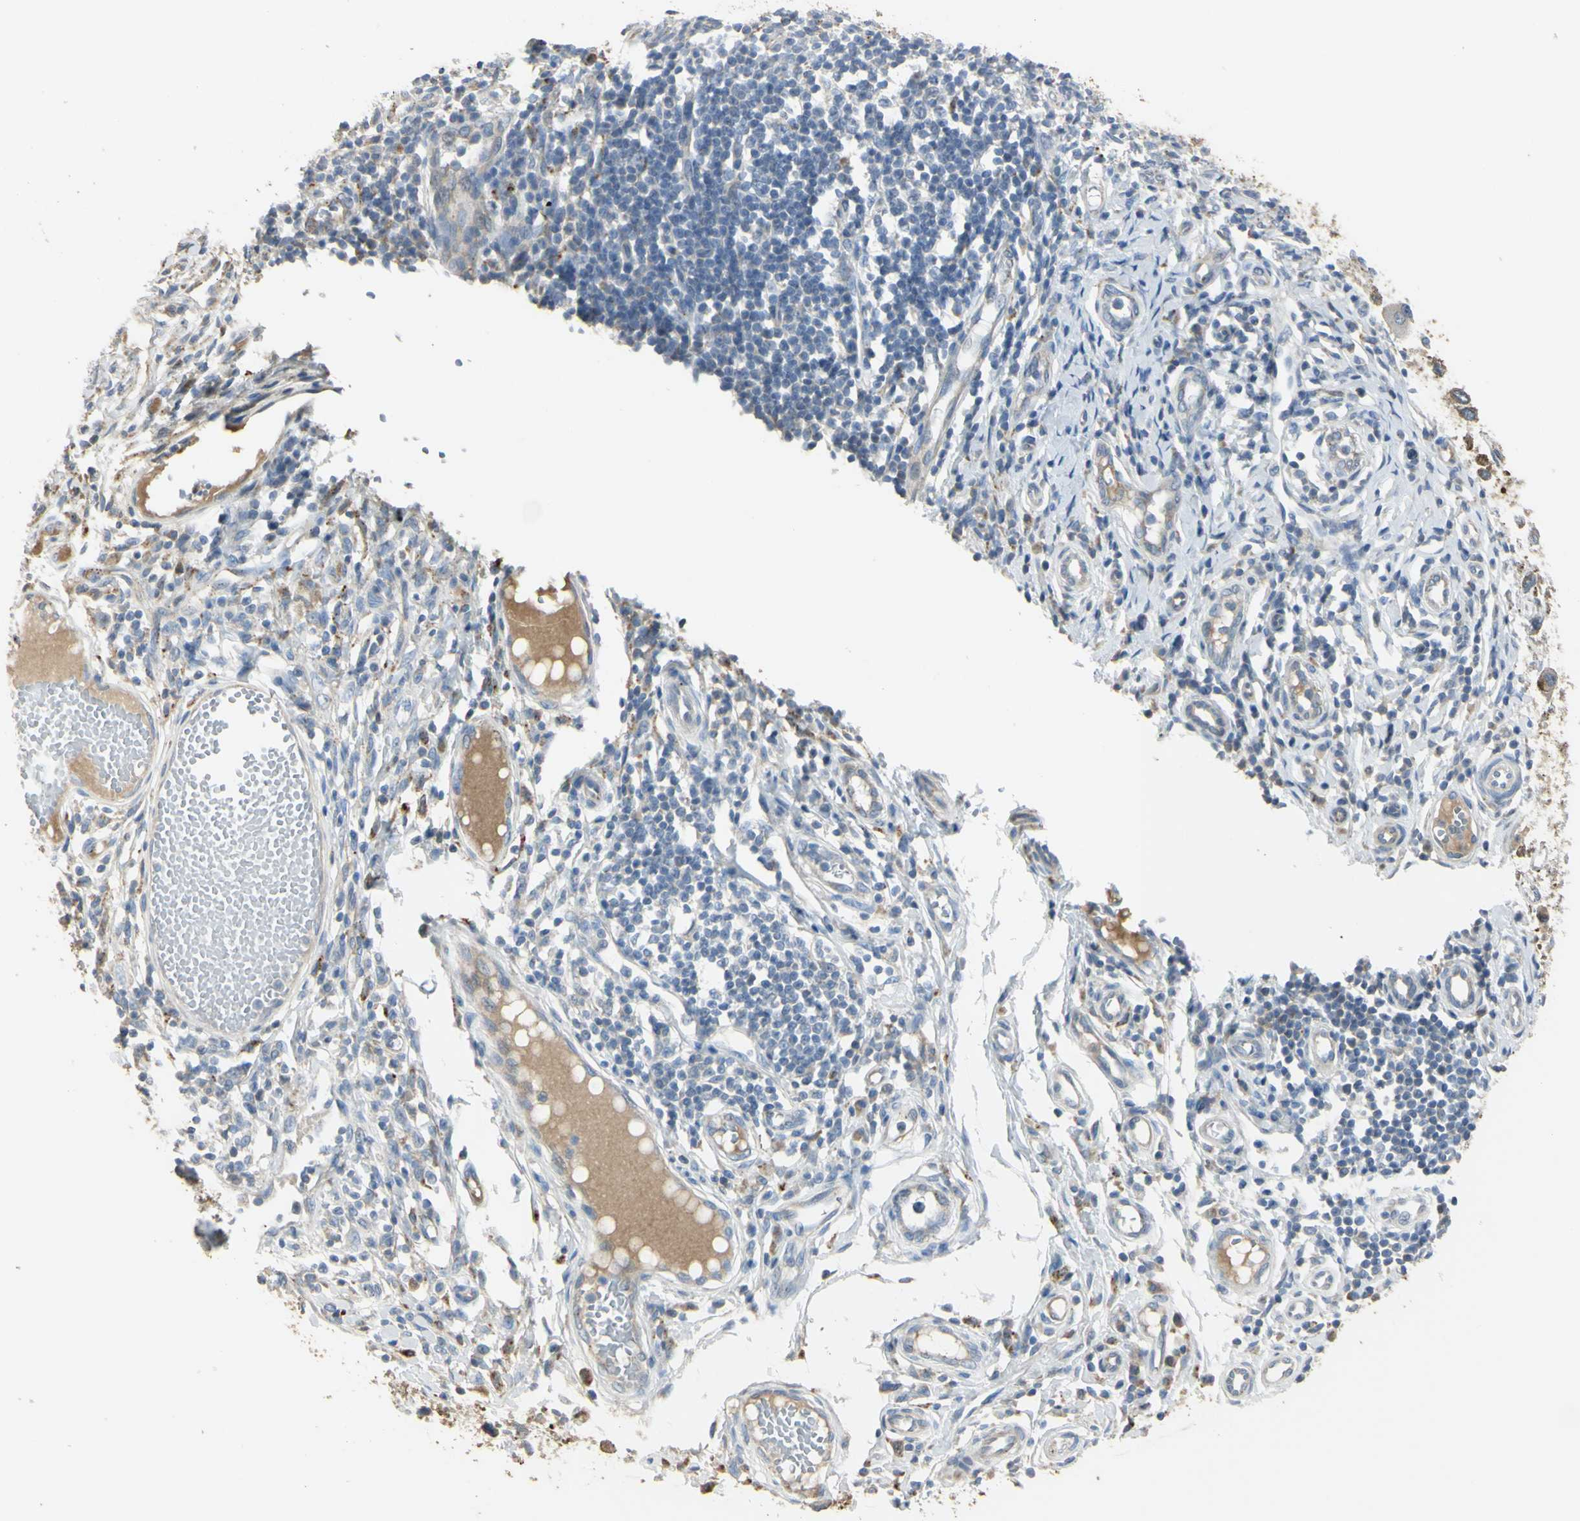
{"staining": {"intensity": "negative", "quantity": "none", "location": "none"}, "tissue": "skin cancer", "cell_type": "Tumor cells", "image_type": "cancer", "snomed": [{"axis": "morphology", "description": "Normal tissue, NOS"}, {"axis": "morphology", "description": "Basal cell carcinoma"}, {"axis": "topography", "description": "Skin"}], "caption": "The IHC histopathology image has no significant positivity in tumor cells of skin cancer (basal cell carcinoma) tissue.", "gene": "ANGPTL1", "patient": {"sex": "male", "age": 87}}